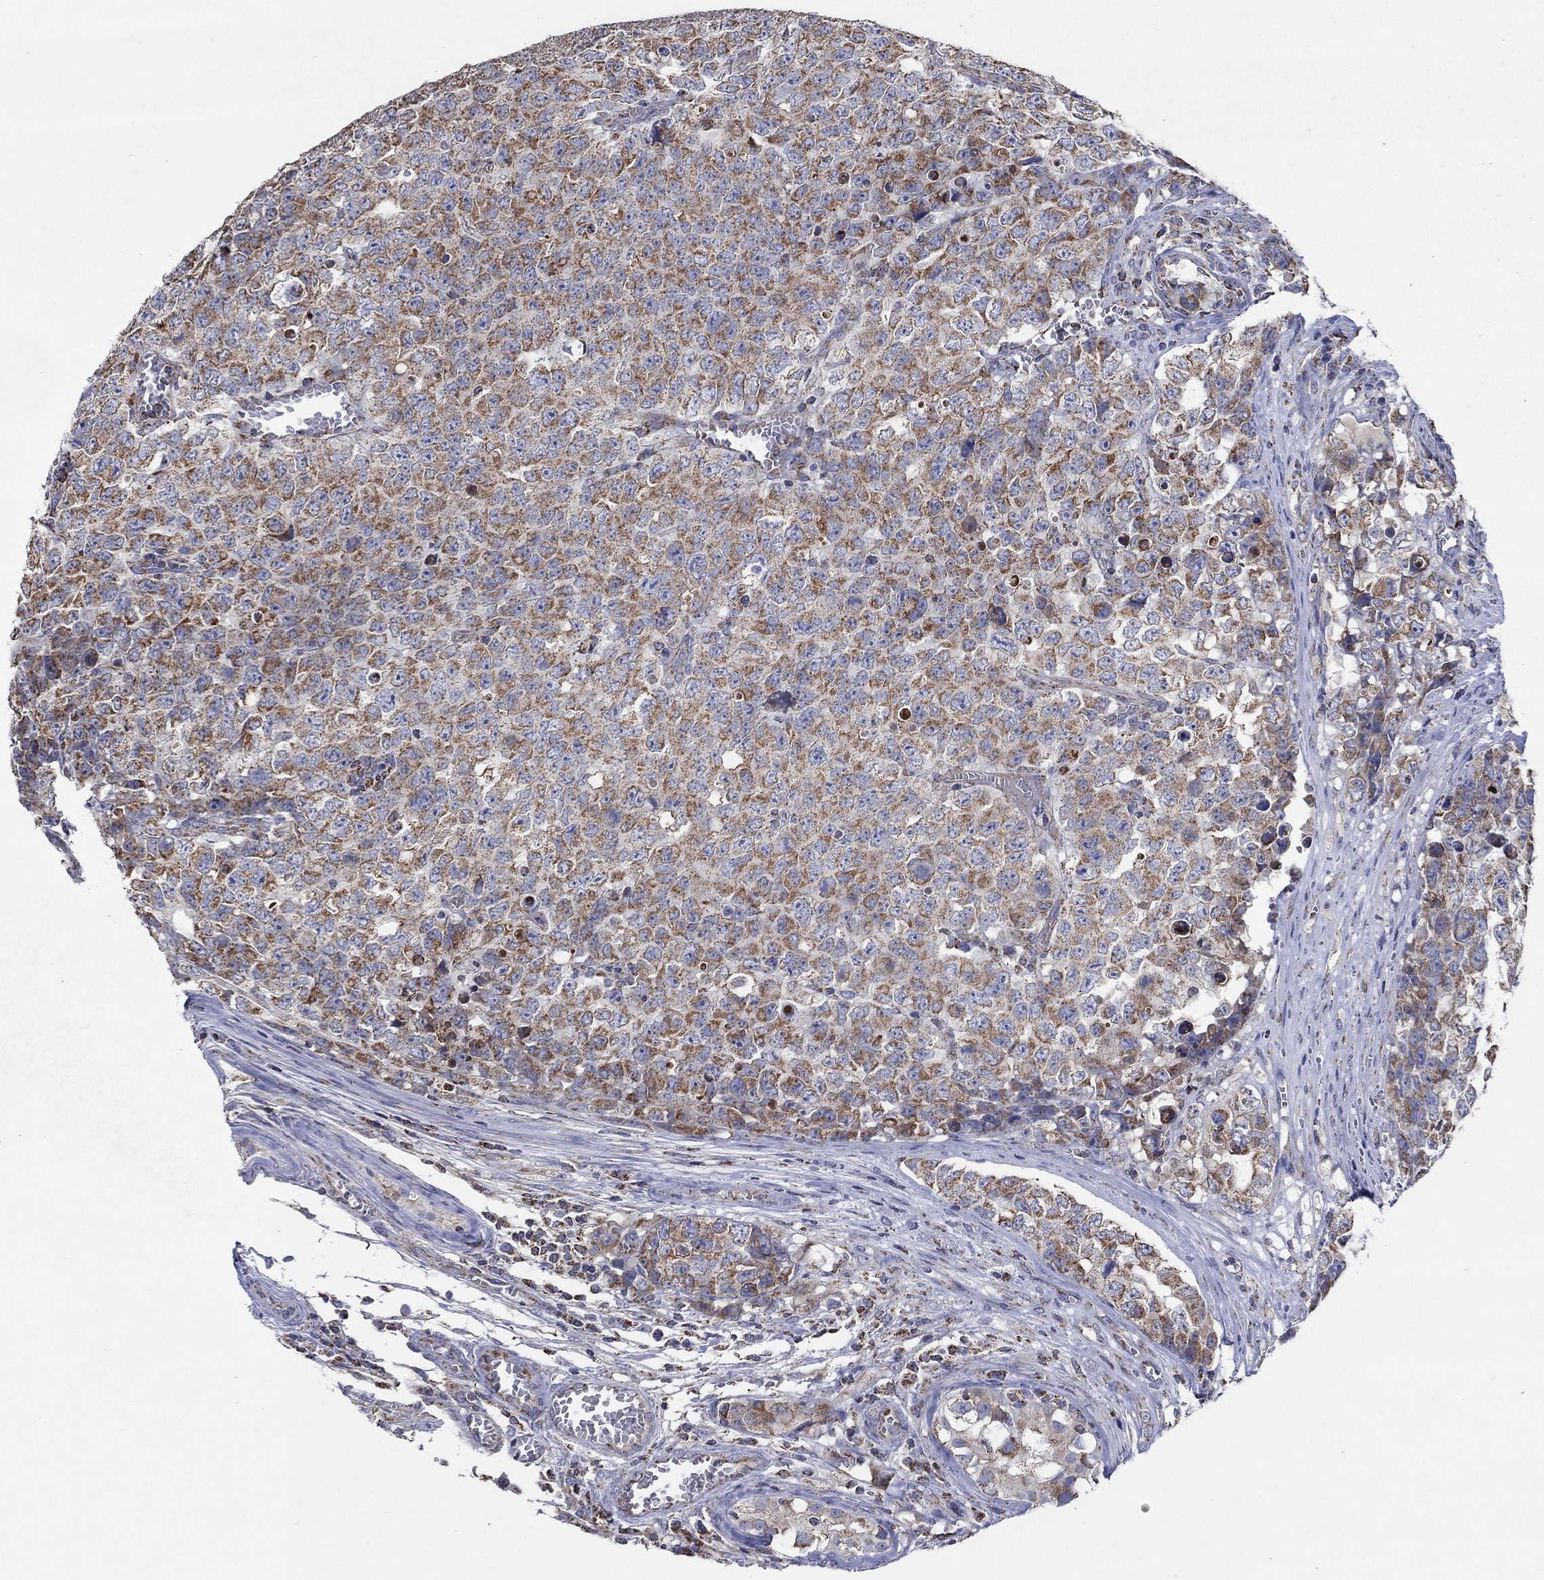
{"staining": {"intensity": "moderate", "quantity": ">75%", "location": "cytoplasmic/membranous"}, "tissue": "testis cancer", "cell_type": "Tumor cells", "image_type": "cancer", "snomed": [{"axis": "morphology", "description": "Carcinoma, Embryonal, NOS"}, {"axis": "topography", "description": "Testis"}], "caption": "Human embryonal carcinoma (testis) stained with a brown dye shows moderate cytoplasmic/membranous positive expression in approximately >75% of tumor cells.", "gene": "C9orf85", "patient": {"sex": "male", "age": 23}}